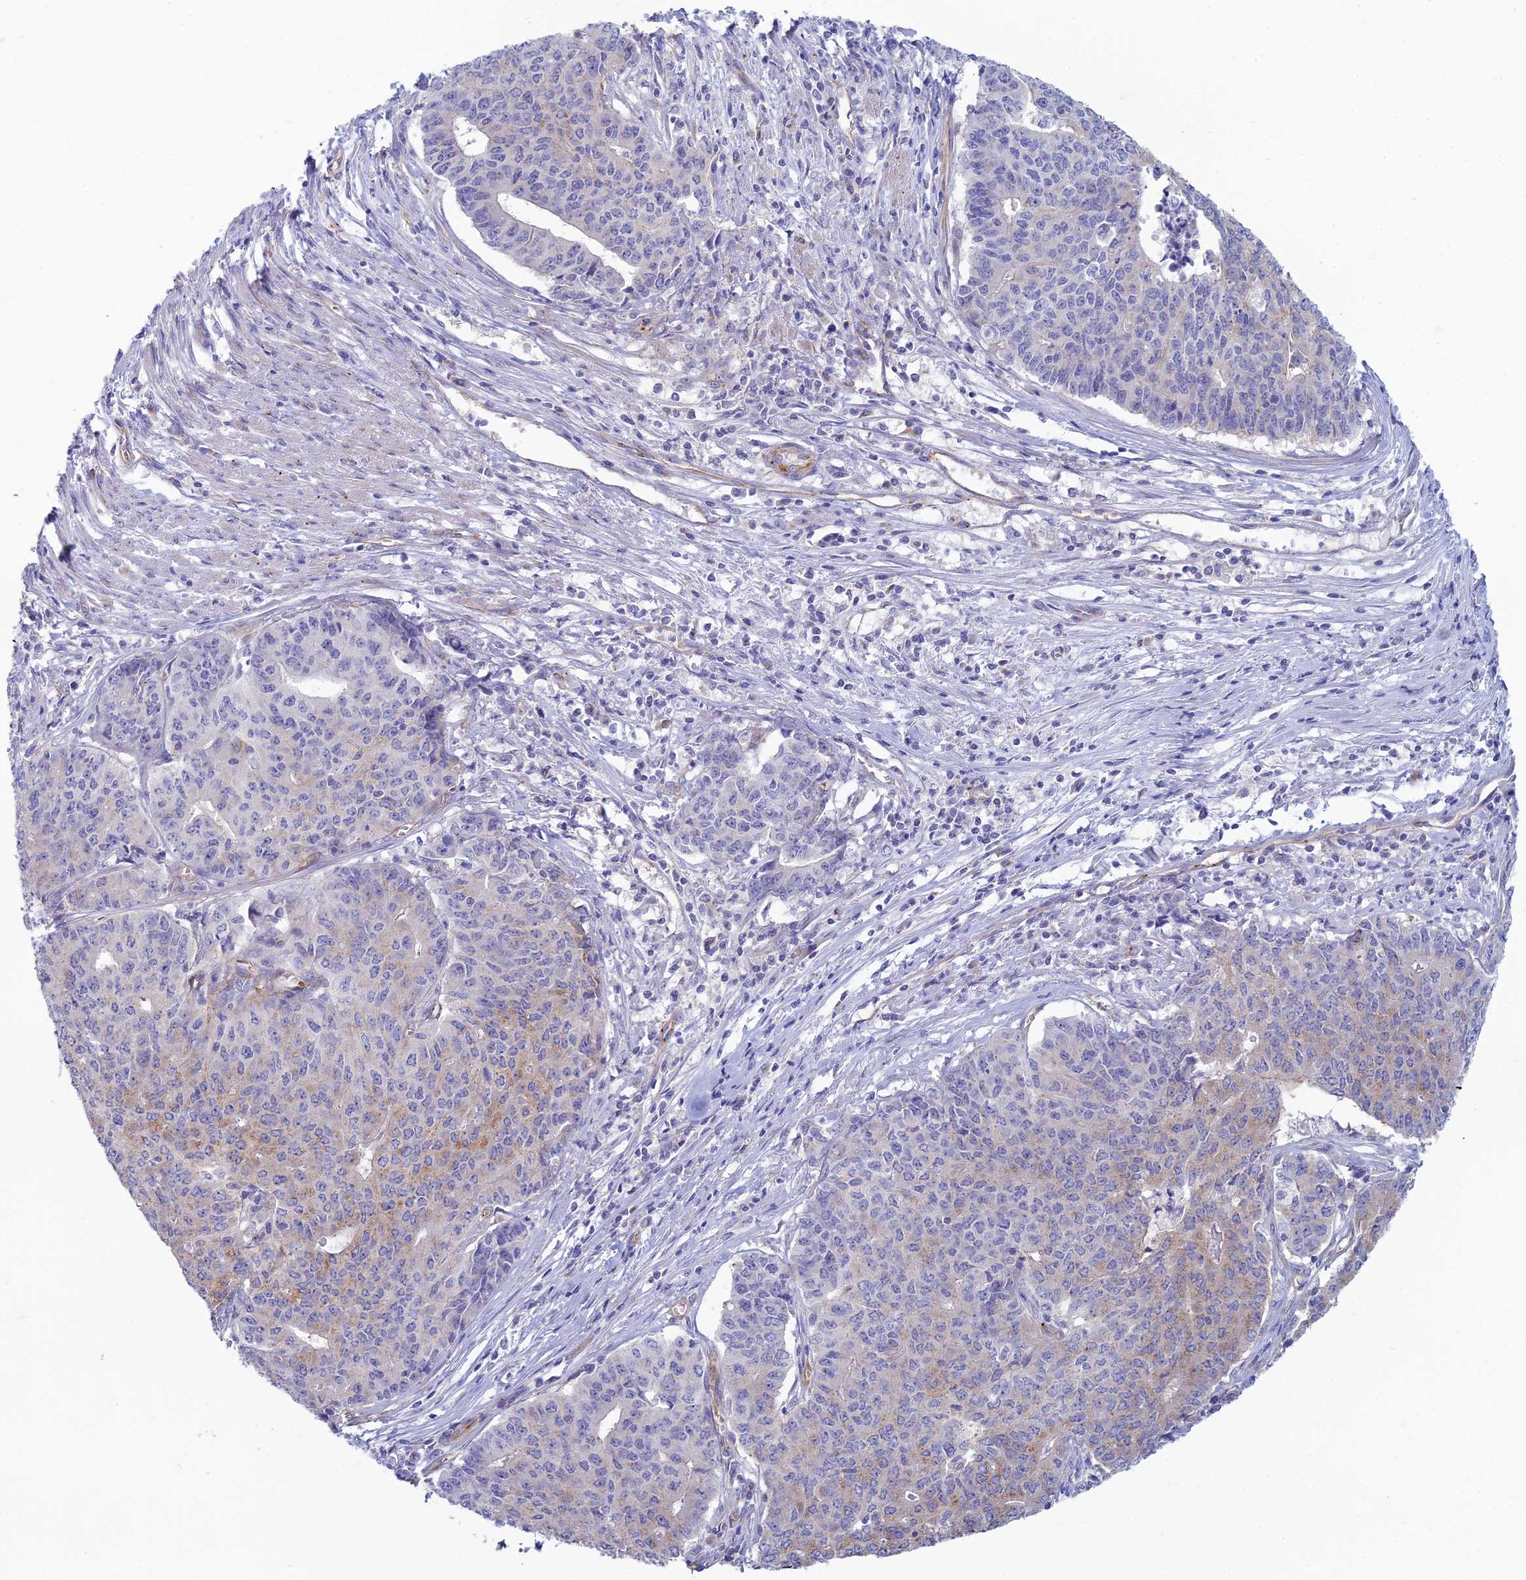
{"staining": {"intensity": "weak", "quantity": "25%-75%", "location": "cytoplasmic/membranous"}, "tissue": "endometrial cancer", "cell_type": "Tumor cells", "image_type": "cancer", "snomed": [{"axis": "morphology", "description": "Adenocarcinoma, NOS"}, {"axis": "topography", "description": "Endometrium"}], "caption": "The photomicrograph demonstrates a brown stain indicating the presence of a protein in the cytoplasmic/membranous of tumor cells in endometrial cancer. The staining was performed using DAB to visualize the protein expression in brown, while the nuclei were stained in blue with hematoxylin (Magnification: 20x).", "gene": "ZNF564", "patient": {"sex": "female", "age": 59}}